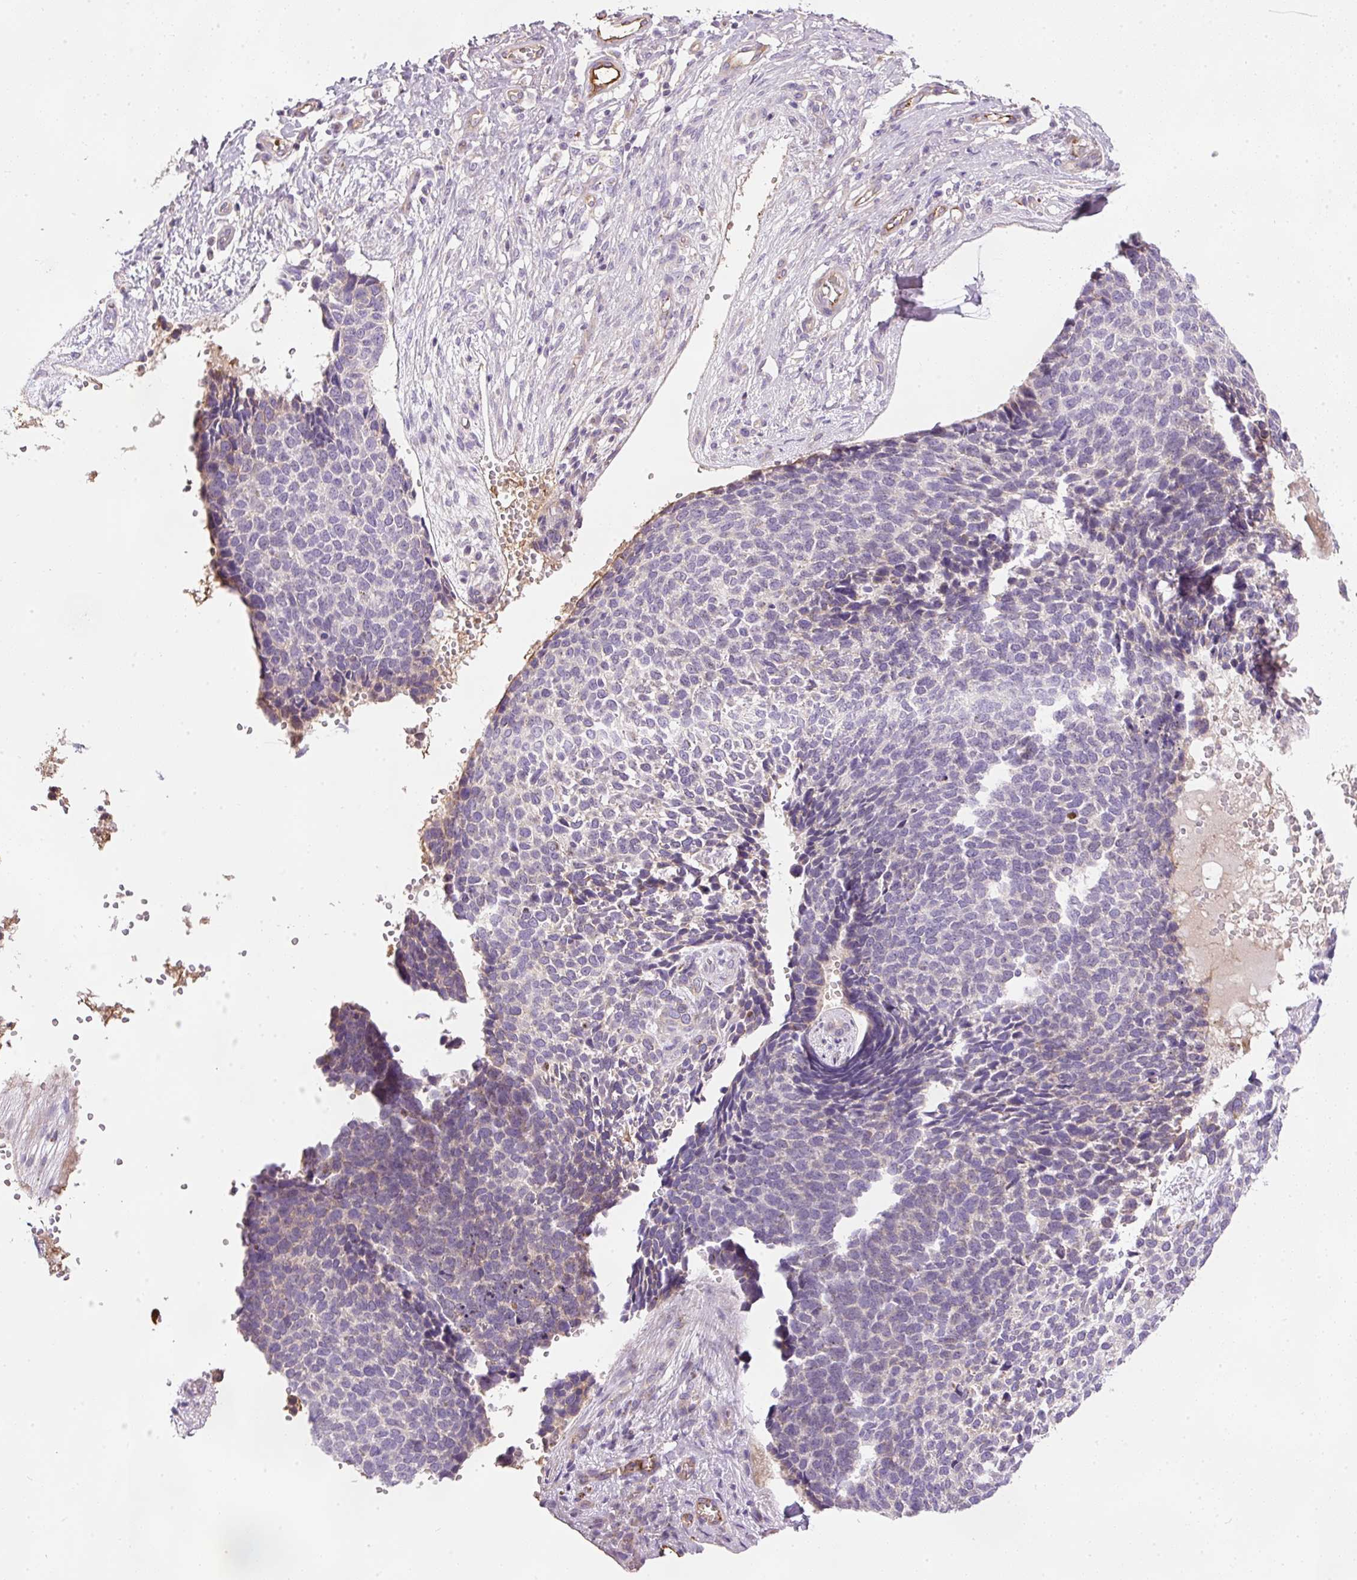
{"staining": {"intensity": "weak", "quantity": "<25%", "location": "cytoplasmic/membranous"}, "tissue": "skin cancer", "cell_type": "Tumor cells", "image_type": "cancer", "snomed": [{"axis": "morphology", "description": "Basal cell carcinoma"}, {"axis": "topography", "description": "Skin"}], "caption": "This micrograph is of skin cancer (basal cell carcinoma) stained with IHC to label a protein in brown with the nuclei are counter-stained blue. There is no expression in tumor cells. (DAB (3,3'-diaminobenzidine) immunohistochemistry visualized using brightfield microscopy, high magnification).", "gene": "KPNA5", "patient": {"sex": "female", "age": 84}}